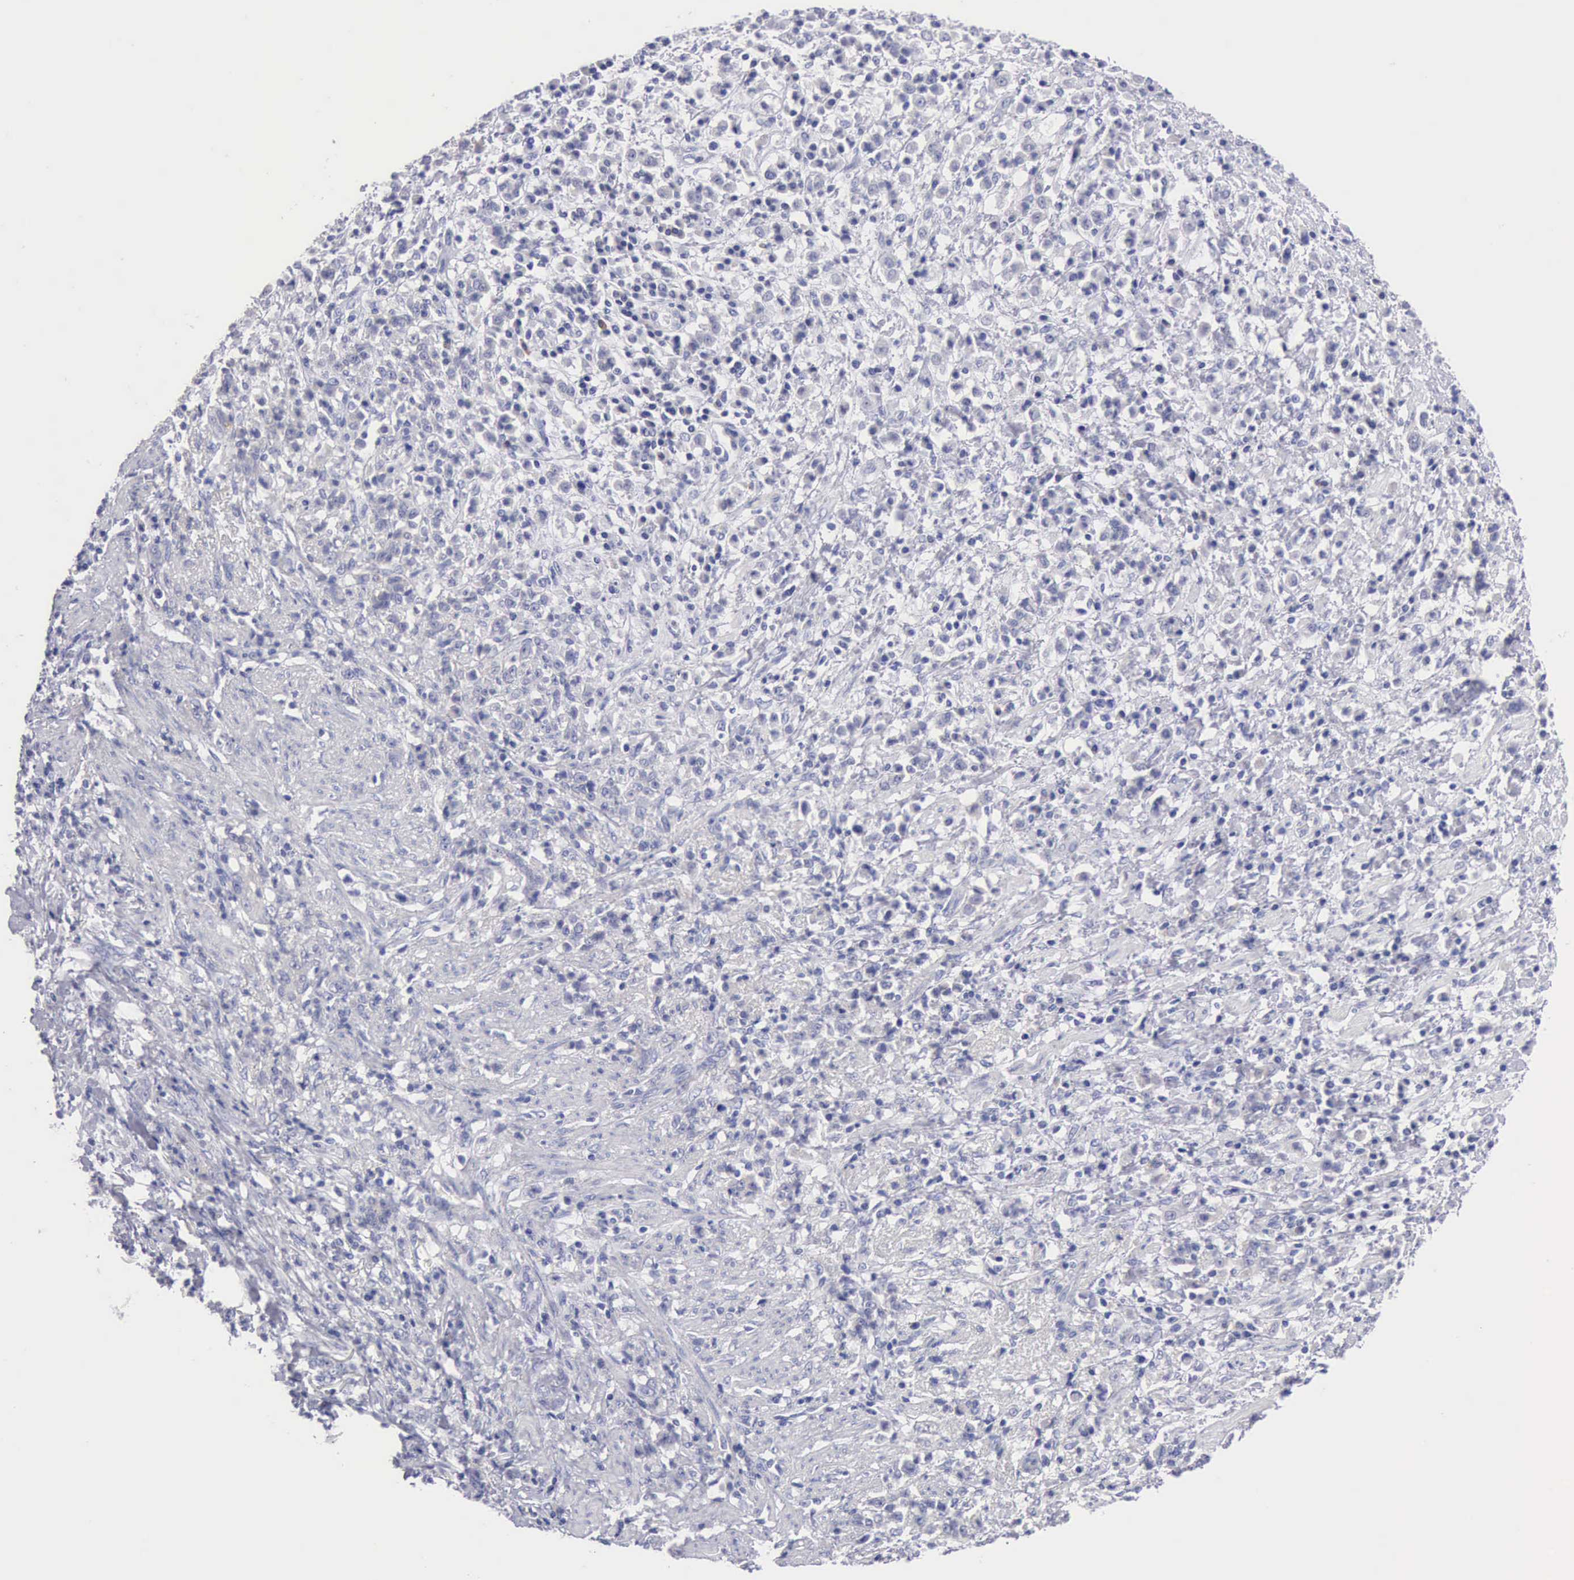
{"staining": {"intensity": "negative", "quantity": "none", "location": "none"}, "tissue": "stomach cancer", "cell_type": "Tumor cells", "image_type": "cancer", "snomed": [{"axis": "morphology", "description": "Adenocarcinoma, NOS"}, {"axis": "topography", "description": "Stomach, lower"}], "caption": "The image demonstrates no significant expression in tumor cells of adenocarcinoma (stomach). (Stains: DAB (3,3'-diaminobenzidine) immunohistochemistry (IHC) with hematoxylin counter stain, Microscopy: brightfield microscopy at high magnification).", "gene": "ANGEL1", "patient": {"sex": "male", "age": 88}}